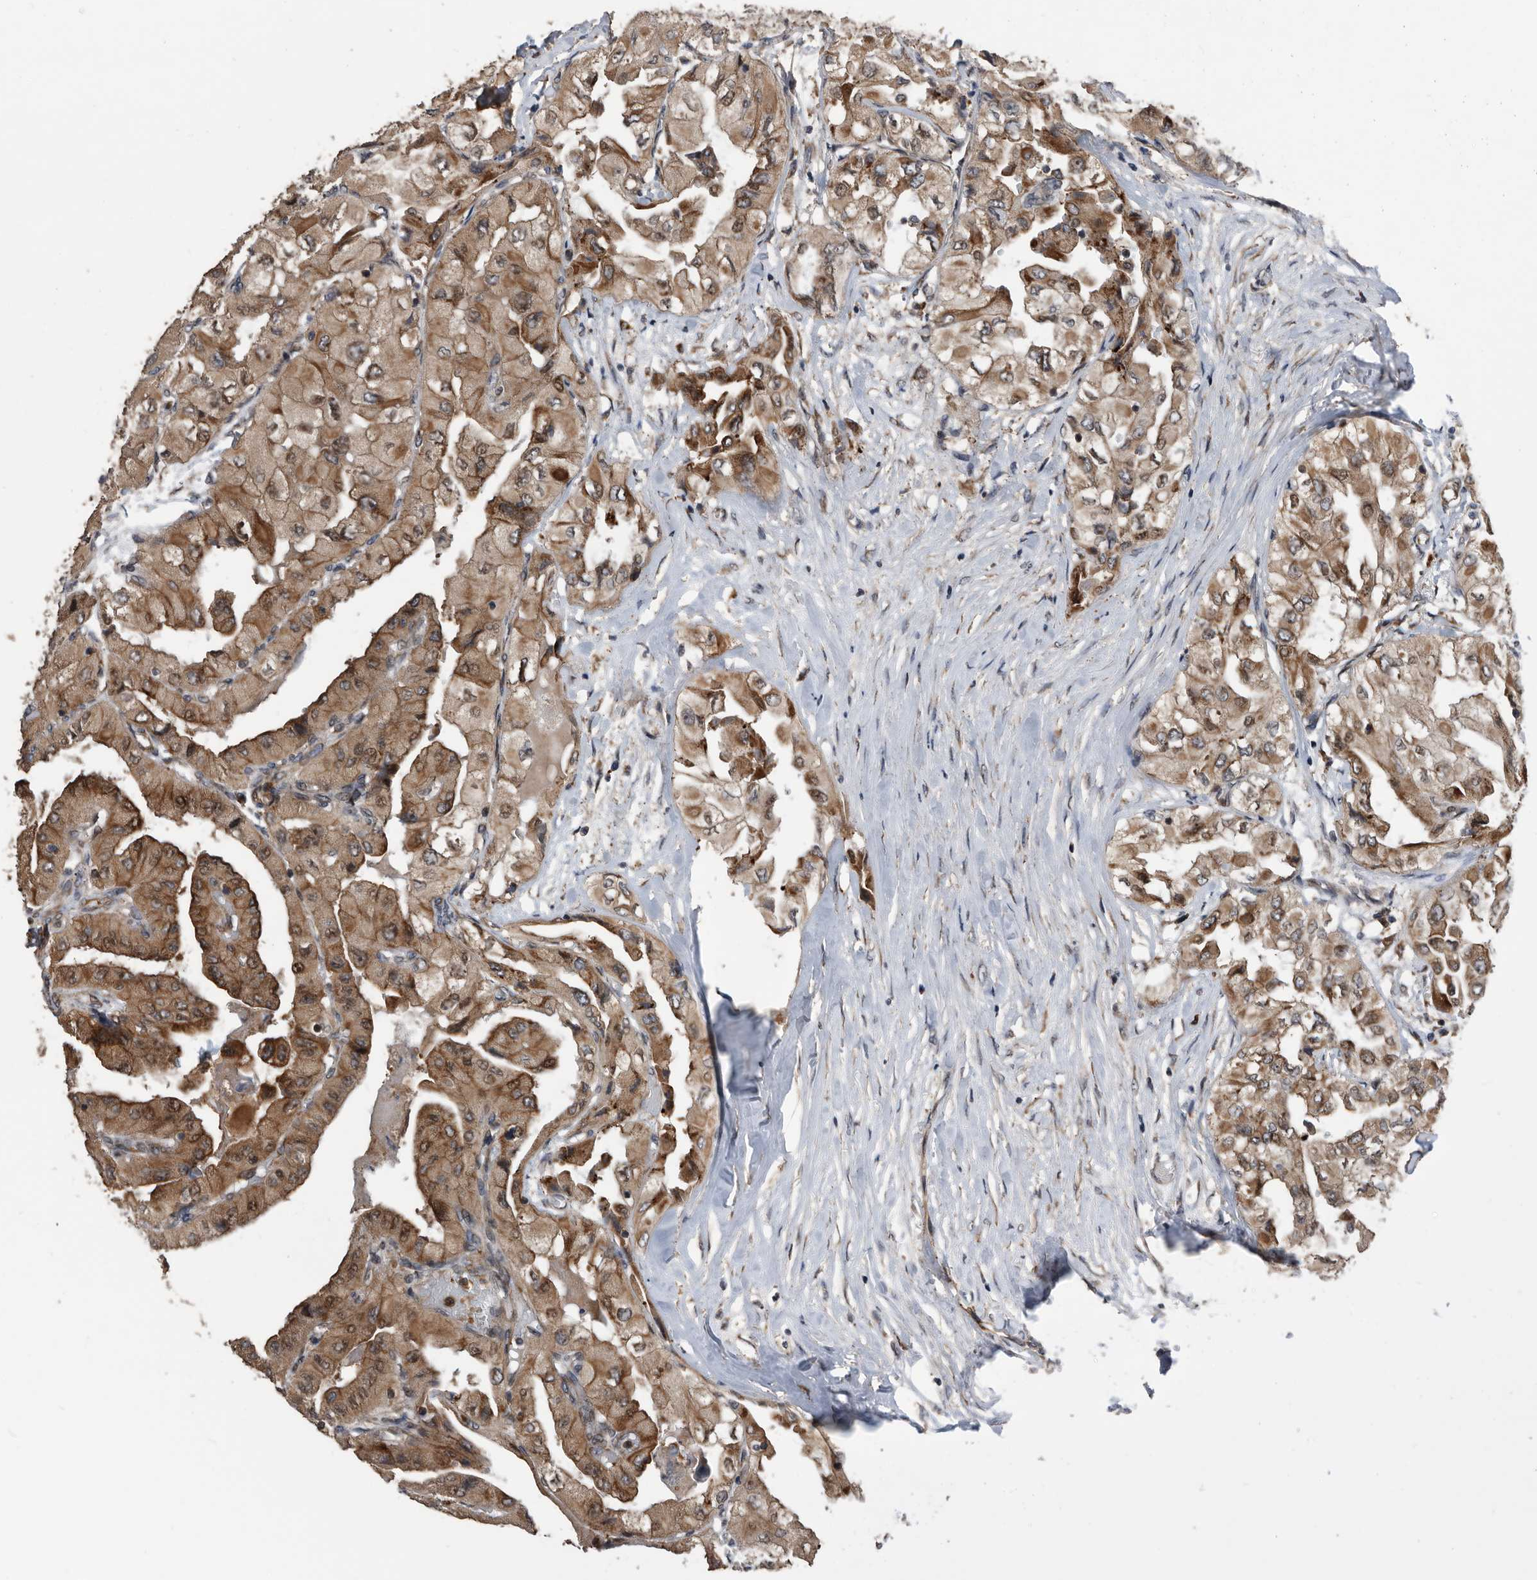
{"staining": {"intensity": "moderate", "quantity": ">75%", "location": "cytoplasmic/membranous"}, "tissue": "thyroid cancer", "cell_type": "Tumor cells", "image_type": "cancer", "snomed": [{"axis": "morphology", "description": "Papillary adenocarcinoma, NOS"}, {"axis": "topography", "description": "Thyroid gland"}], "caption": "The immunohistochemical stain shows moderate cytoplasmic/membranous expression in tumor cells of thyroid cancer (papillary adenocarcinoma) tissue.", "gene": "SERINC2", "patient": {"sex": "female", "age": 59}}